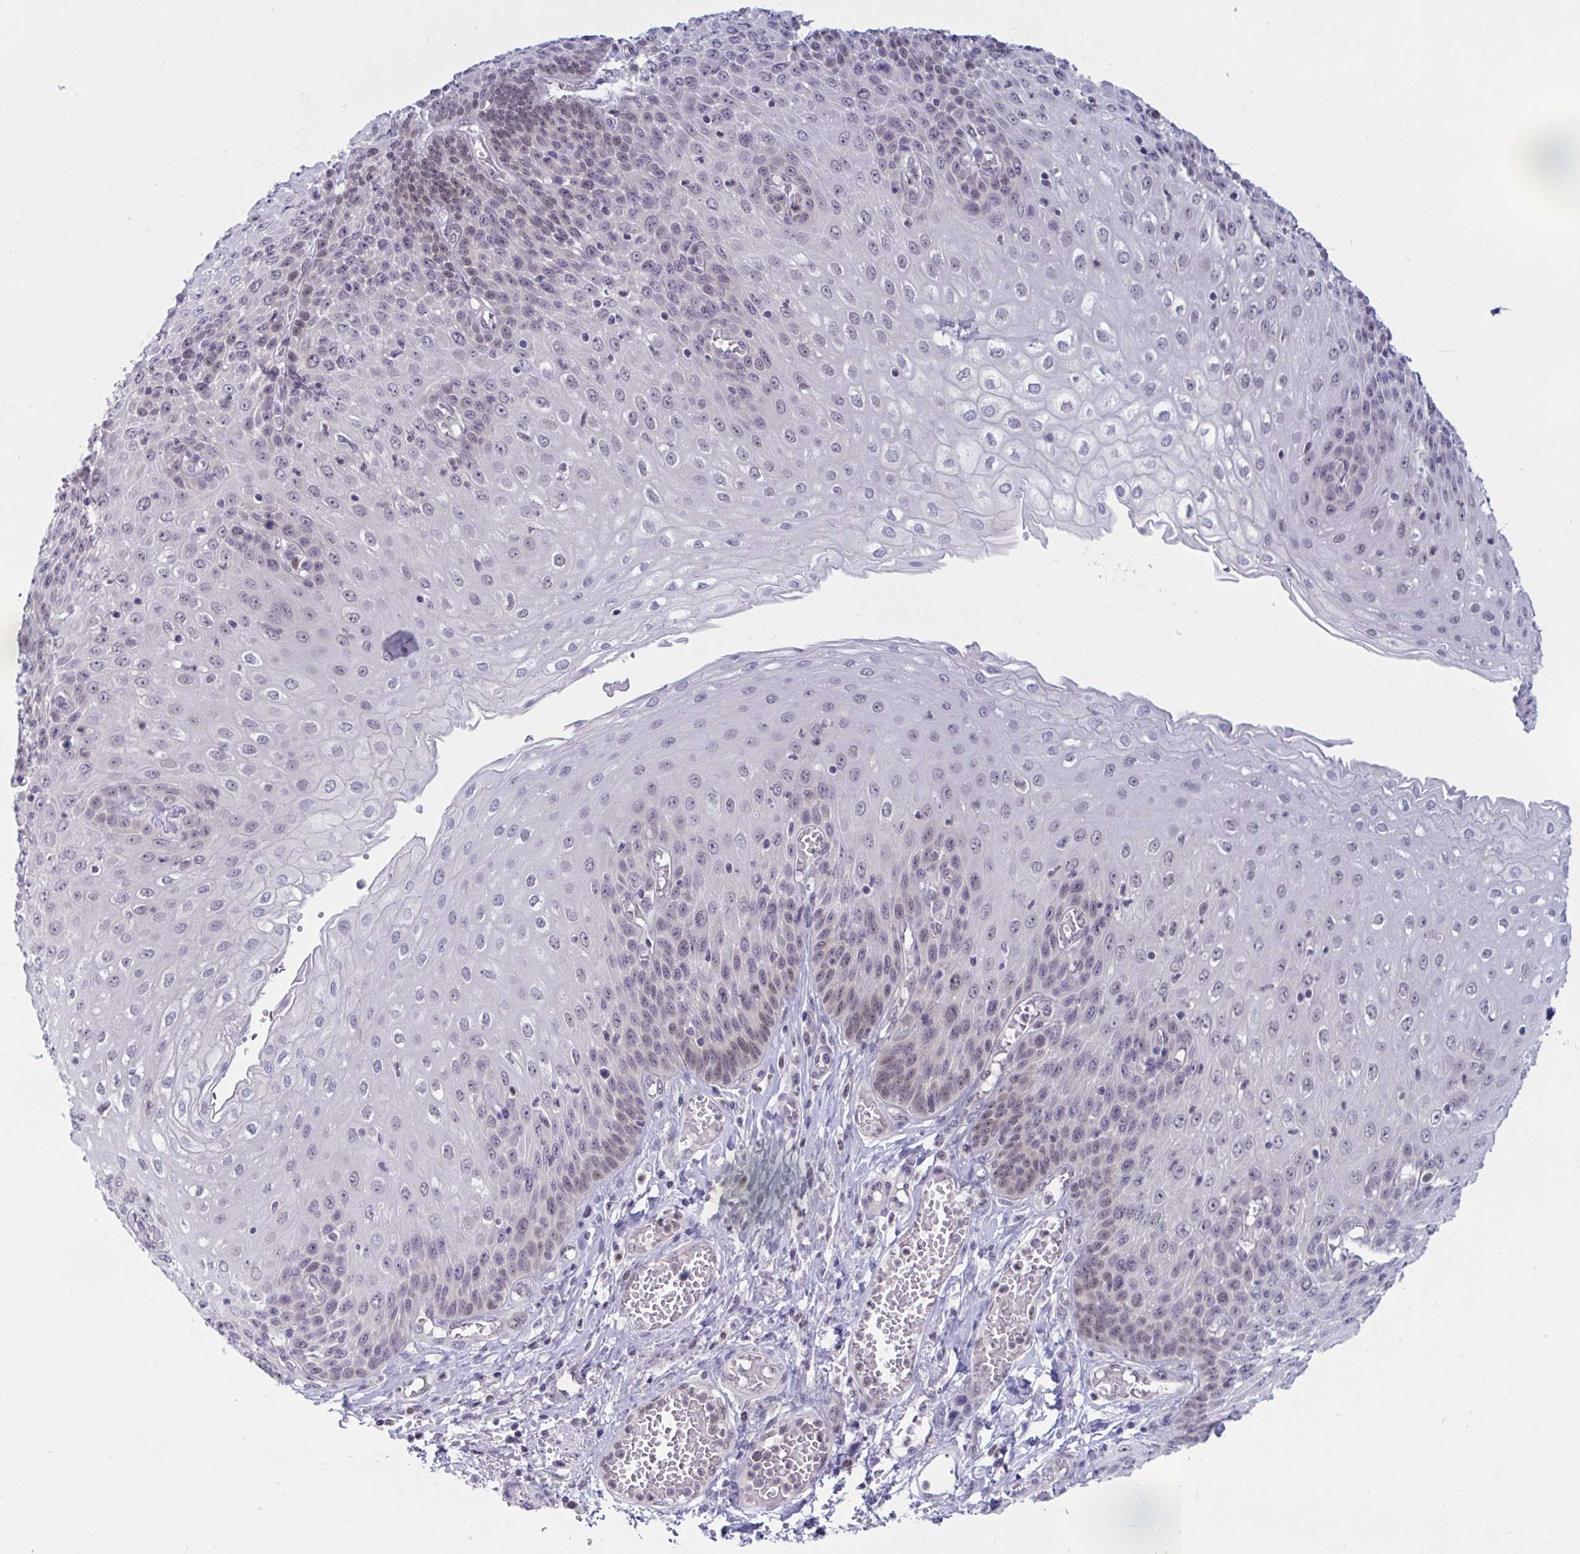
{"staining": {"intensity": "weak", "quantity": "25%-75%", "location": "nuclear"}, "tissue": "esophagus", "cell_type": "Squamous epithelial cells", "image_type": "normal", "snomed": [{"axis": "morphology", "description": "Normal tissue, NOS"}, {"axis": "morphology", "description": "Adenocarcinoma, NOS"}, {"axis": "topography", "description": "Esophagus"}], "caption": "Immunohistochemistry (IHC) (DAB (3,3'-diaminobenzidine)) staining of unremarkable esophagus exhibits weak nuclear protein staining in approximately 25%-75% of squamous epithelial cells.", "gene": "TSN", "patient": {"sex": "male", "age": 81}}